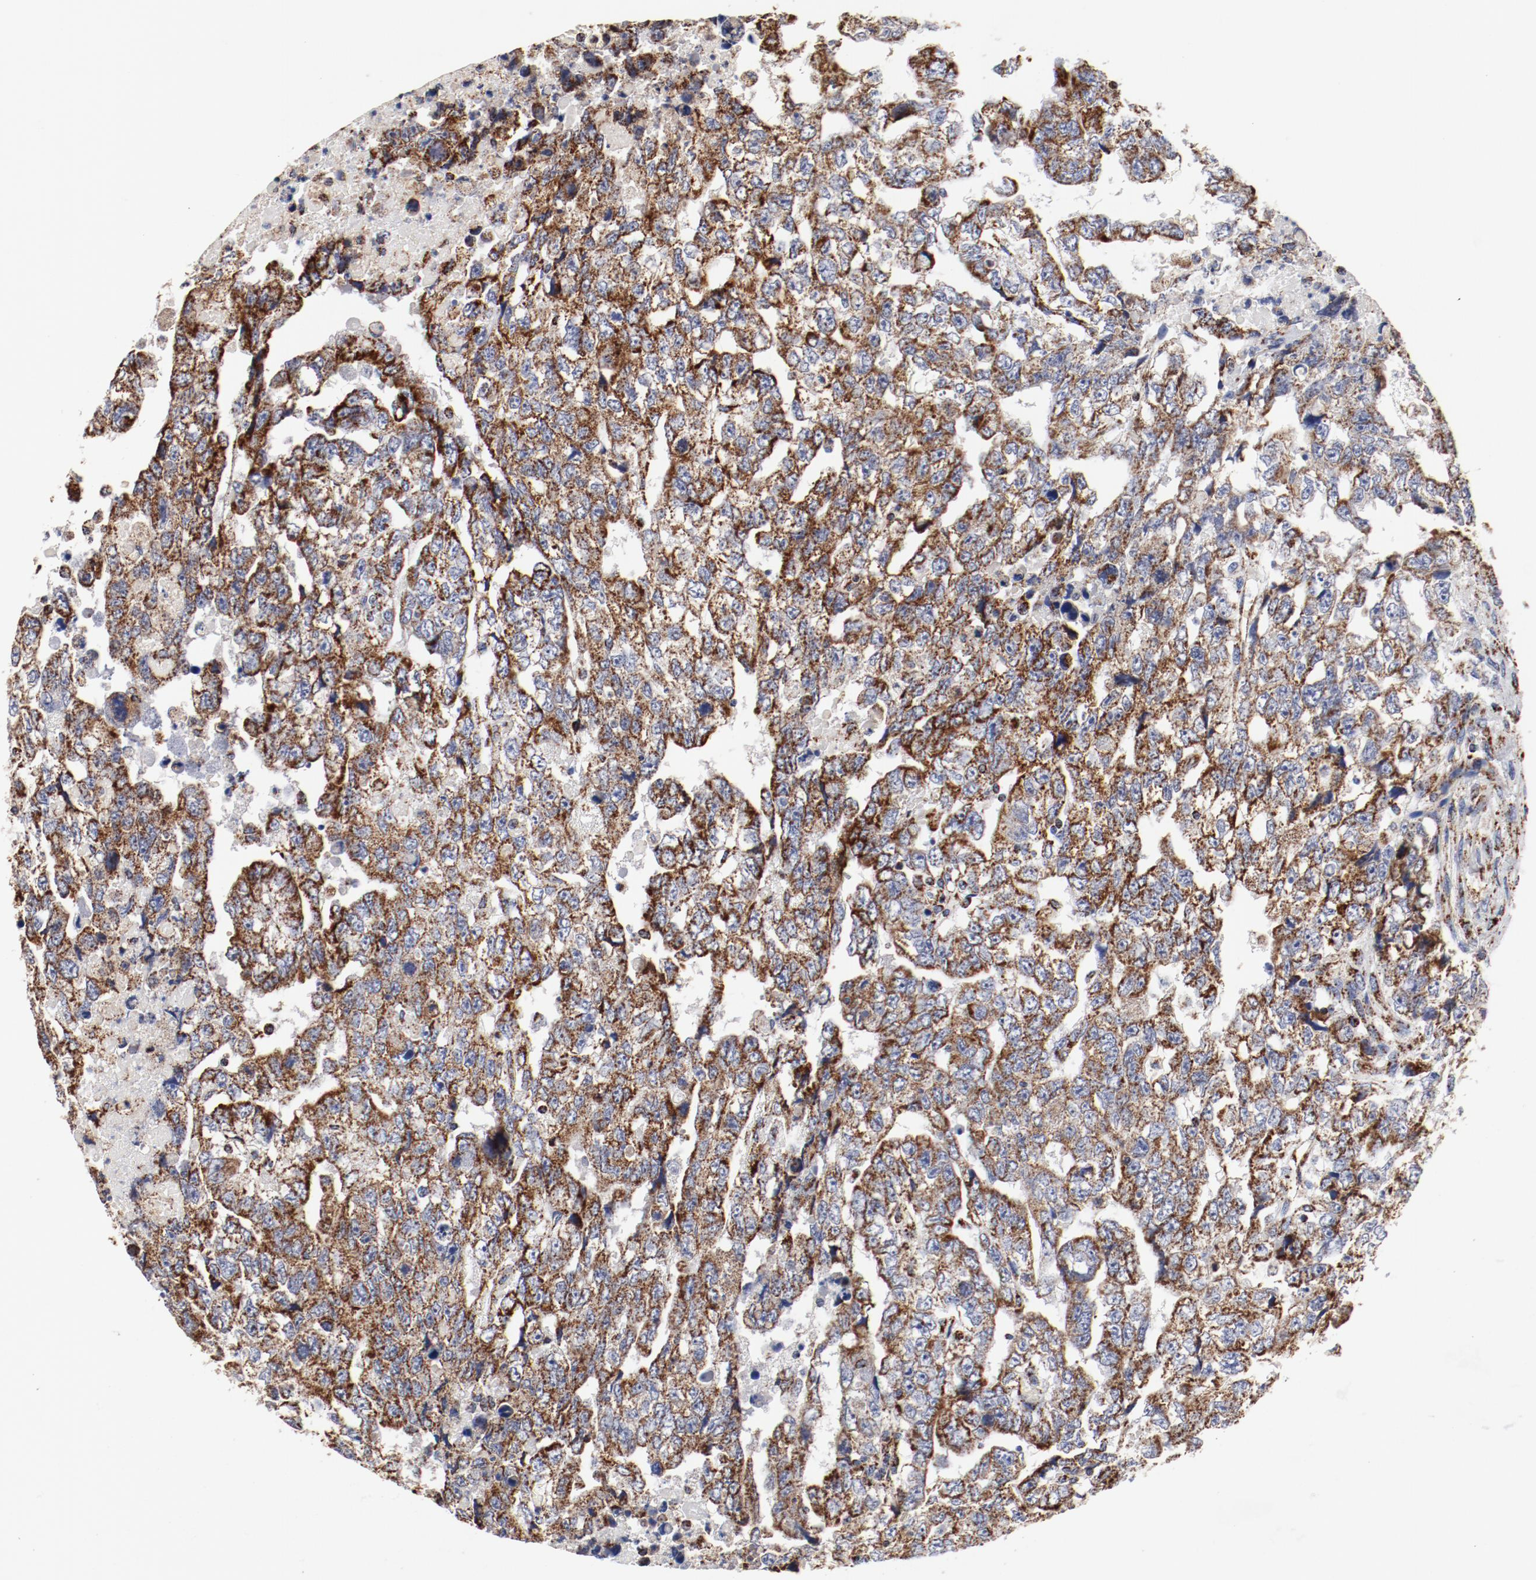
{"staining": {"intensity": "strong", "quantity": ">75%", "location": "cytoplasmic/membranous"}, "tissue": "testis cancer", "cell_type": "Tumor cells", "image_type": "cancer", "snomed": [{"axis": "morphology", "description": "Carcinoma, Embryonal, NOS"}, {"axis": "topography", "description": "Testis"}], "caption": "Testis cancer was stained to show a protein in brown. There is high levels of strong cytoplasmic/membranous staining in about >75% of tumor cells.", "gene": "NDUFV2", "patient": {"sex": "male", "age": 36}}